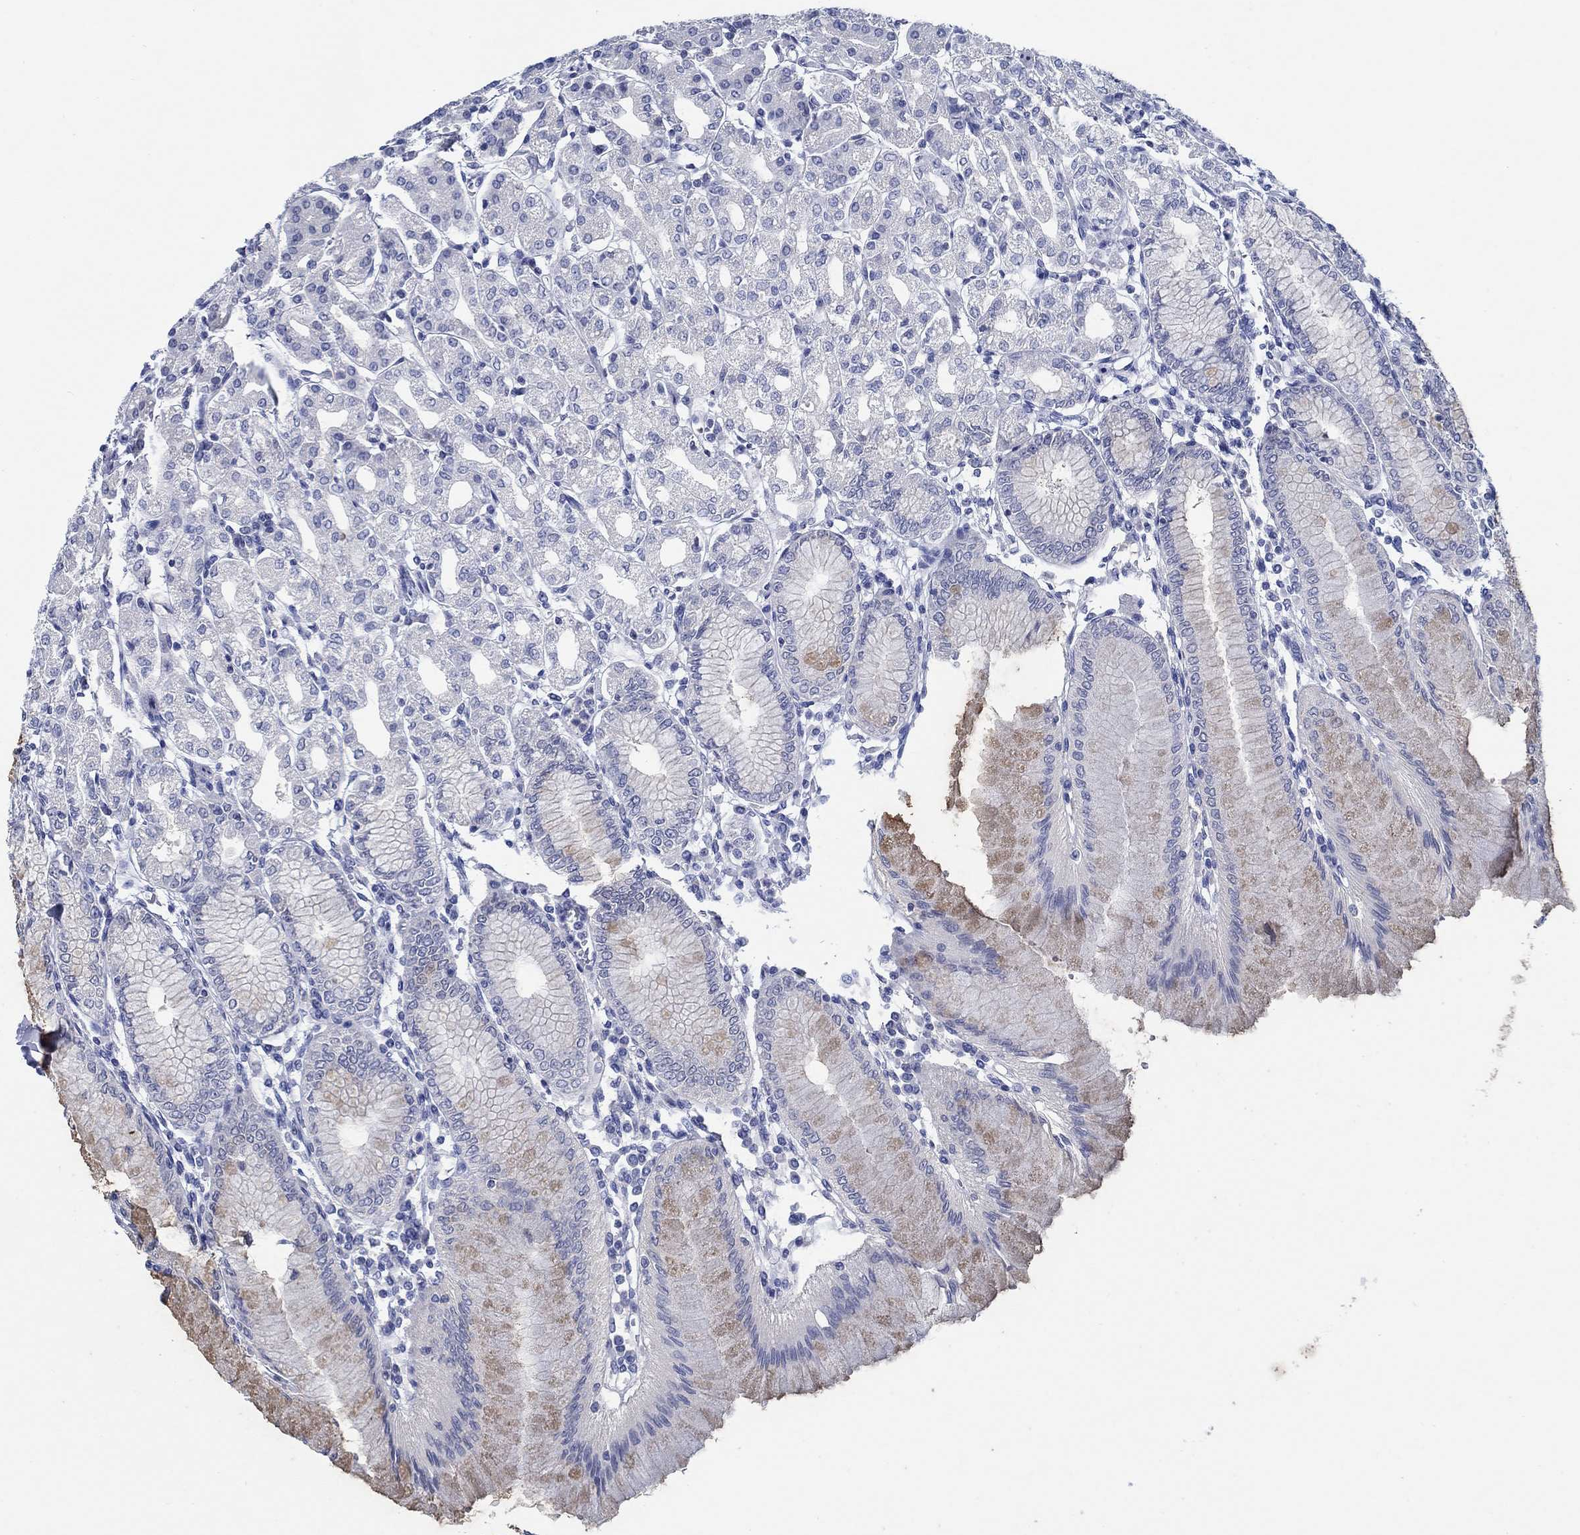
{"staining": {"intensity": "weak", "quantity": "<25%", "location": "cytoplasmic/membranous"}, "tissue": "stomach", "cell_type": "Glandular cells", "image_type": "normal", "snomed": [{"axis": "morphology", "description": "Normal tissue, NOS"}, {"axis": "topography", "description": "Skeletal muscle"}, {"axis": "topography", "description": "Stomach"}], "caption": "Stomach stained for a protein using immunohistochemistry displays no staining glandular cells.", "gene": "TOMM20L", "patient": {"sex": "female", "age": 57}}